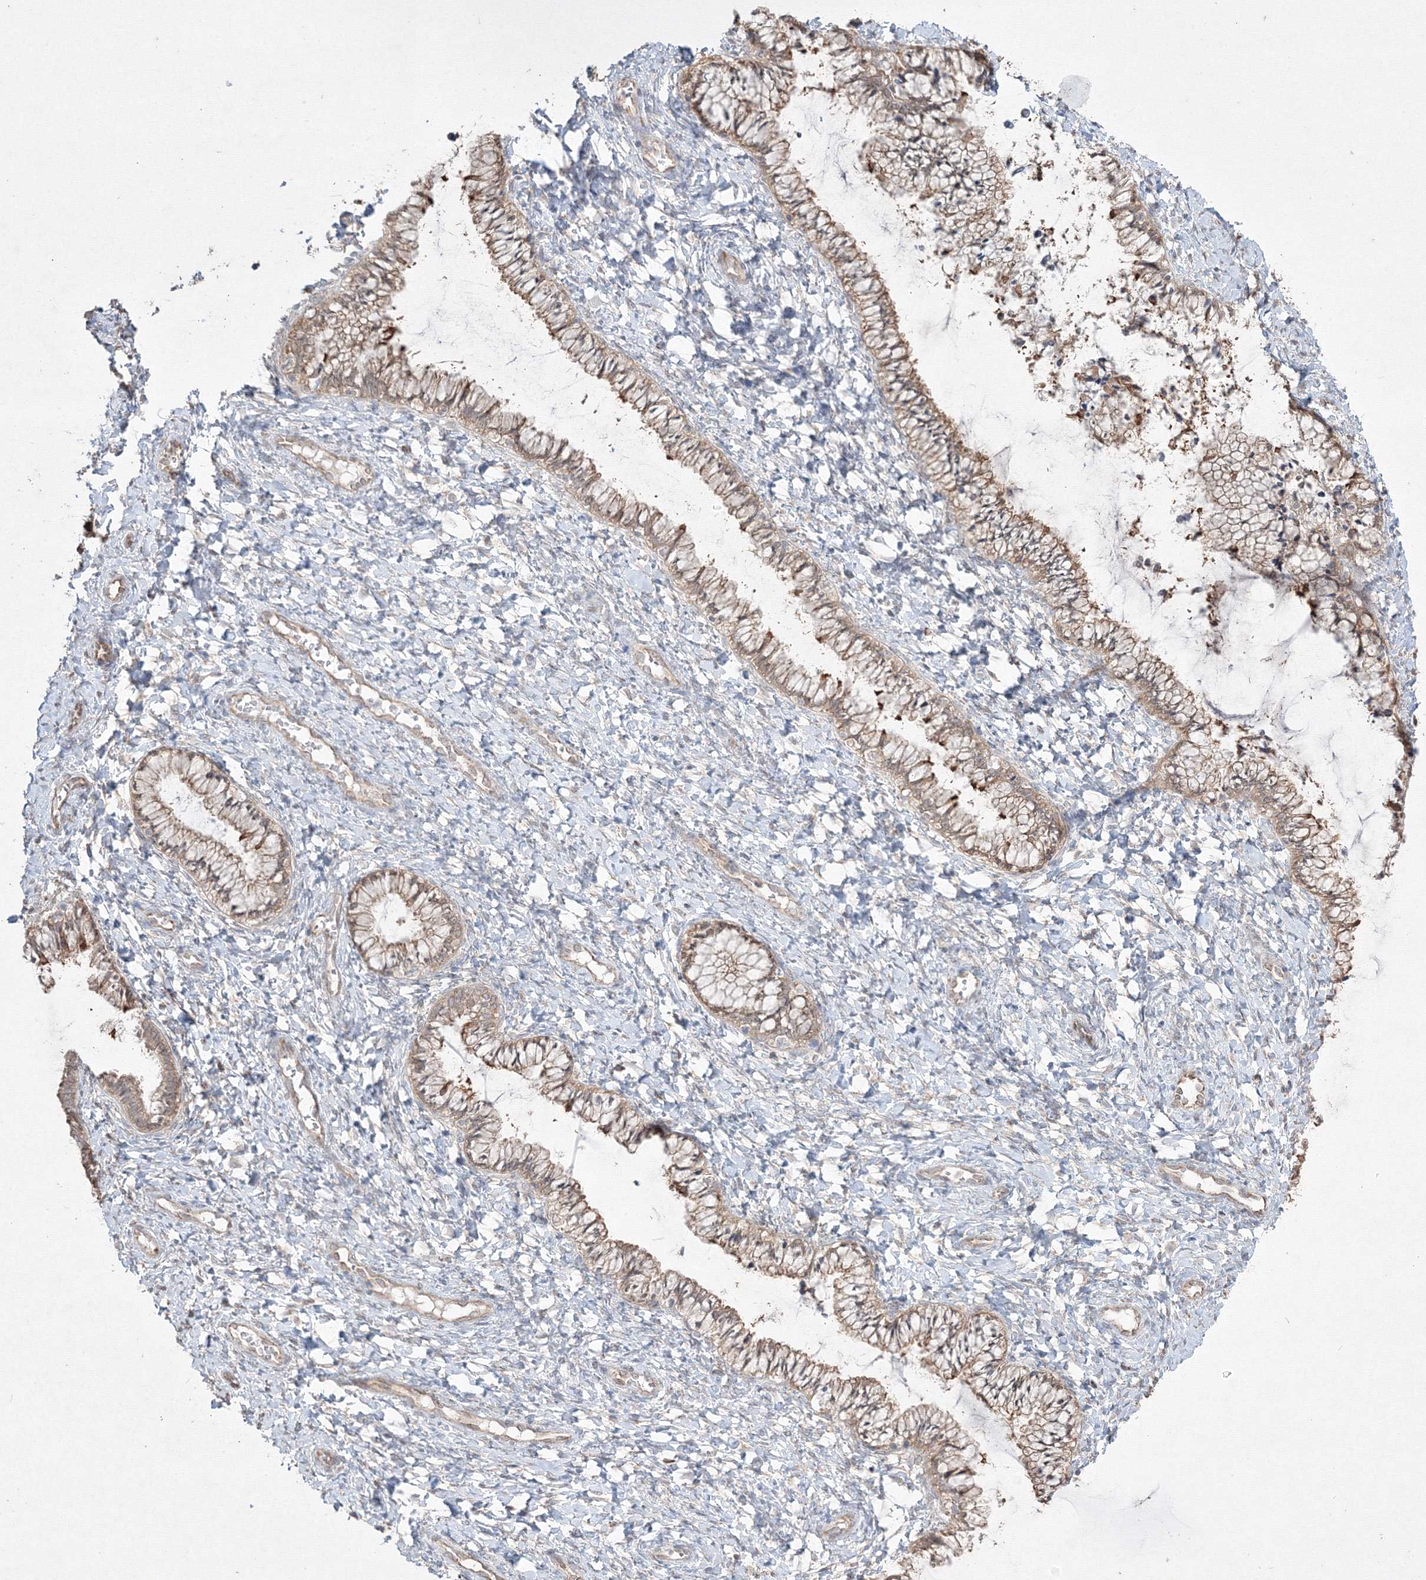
{"staining": {"intensity": "moderate", "quantity": "25%-75%", "location": "cytoplasmic/membranous"}, "tissue": "cervix", "cell_type": "Glandular cells", "image_type": "normal", "snomed": [{"axis": "morphology", "description": "Normal tissue, NOS"}, {"axis": "morphology", "description": "Adenocarcinoma, NOS"}, {"axis": "topography", "description": "Cervix"}], "caption": "Immunohistochemical staining of benign cervix shows 25%-75% levels of moderate cytoplasmic/membranous protein expression in about 25%-75% of glandular cells. (IHC, brightfield microscopy, high magnification).", "gene": "FBXL8", "patient": {"sex": "female", "age": 29}}